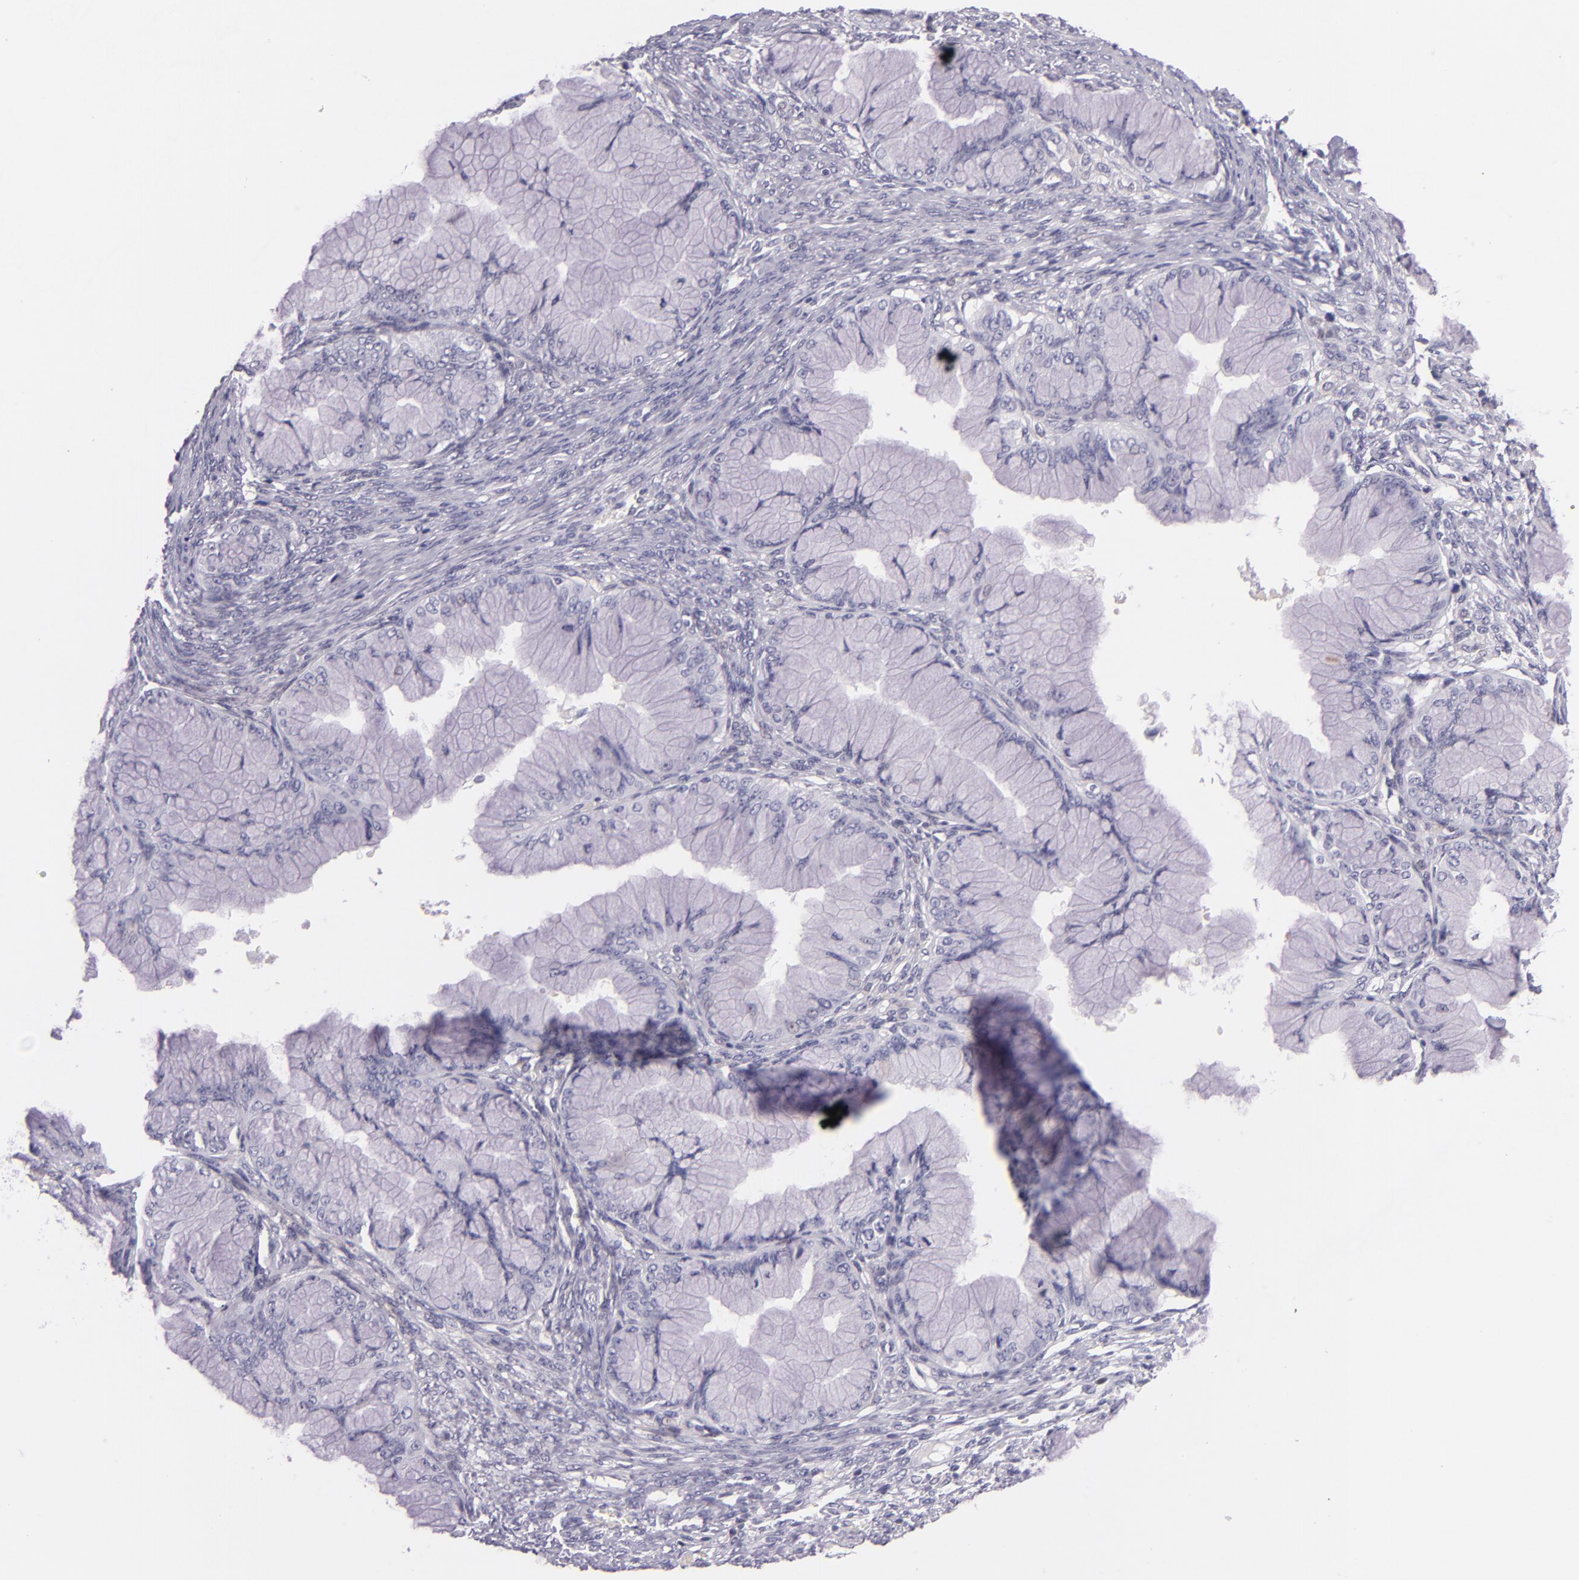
{"staining": {"intensity": "negative", "quantity": "none", "location": "none"}, "tissue": "ovarian cancer", "cell_type": "Tumor cells", "image_type": "cancer", "snomed": [{"axis": "morphology", "description": "Cystadenocarcinoma, mucinous, NOS"}, {"axis": "topography", "description": "Ovary"}], "caption": "IHC photomicrograph of neoplastic tissue: human ovarian cancer (mucinous cystadenocarcinoma) stained with DAB reveals no significant protein expression in tumor cells.", "gene": "HSP90AA1", "patient": {"sex": "female", "age": 63}}